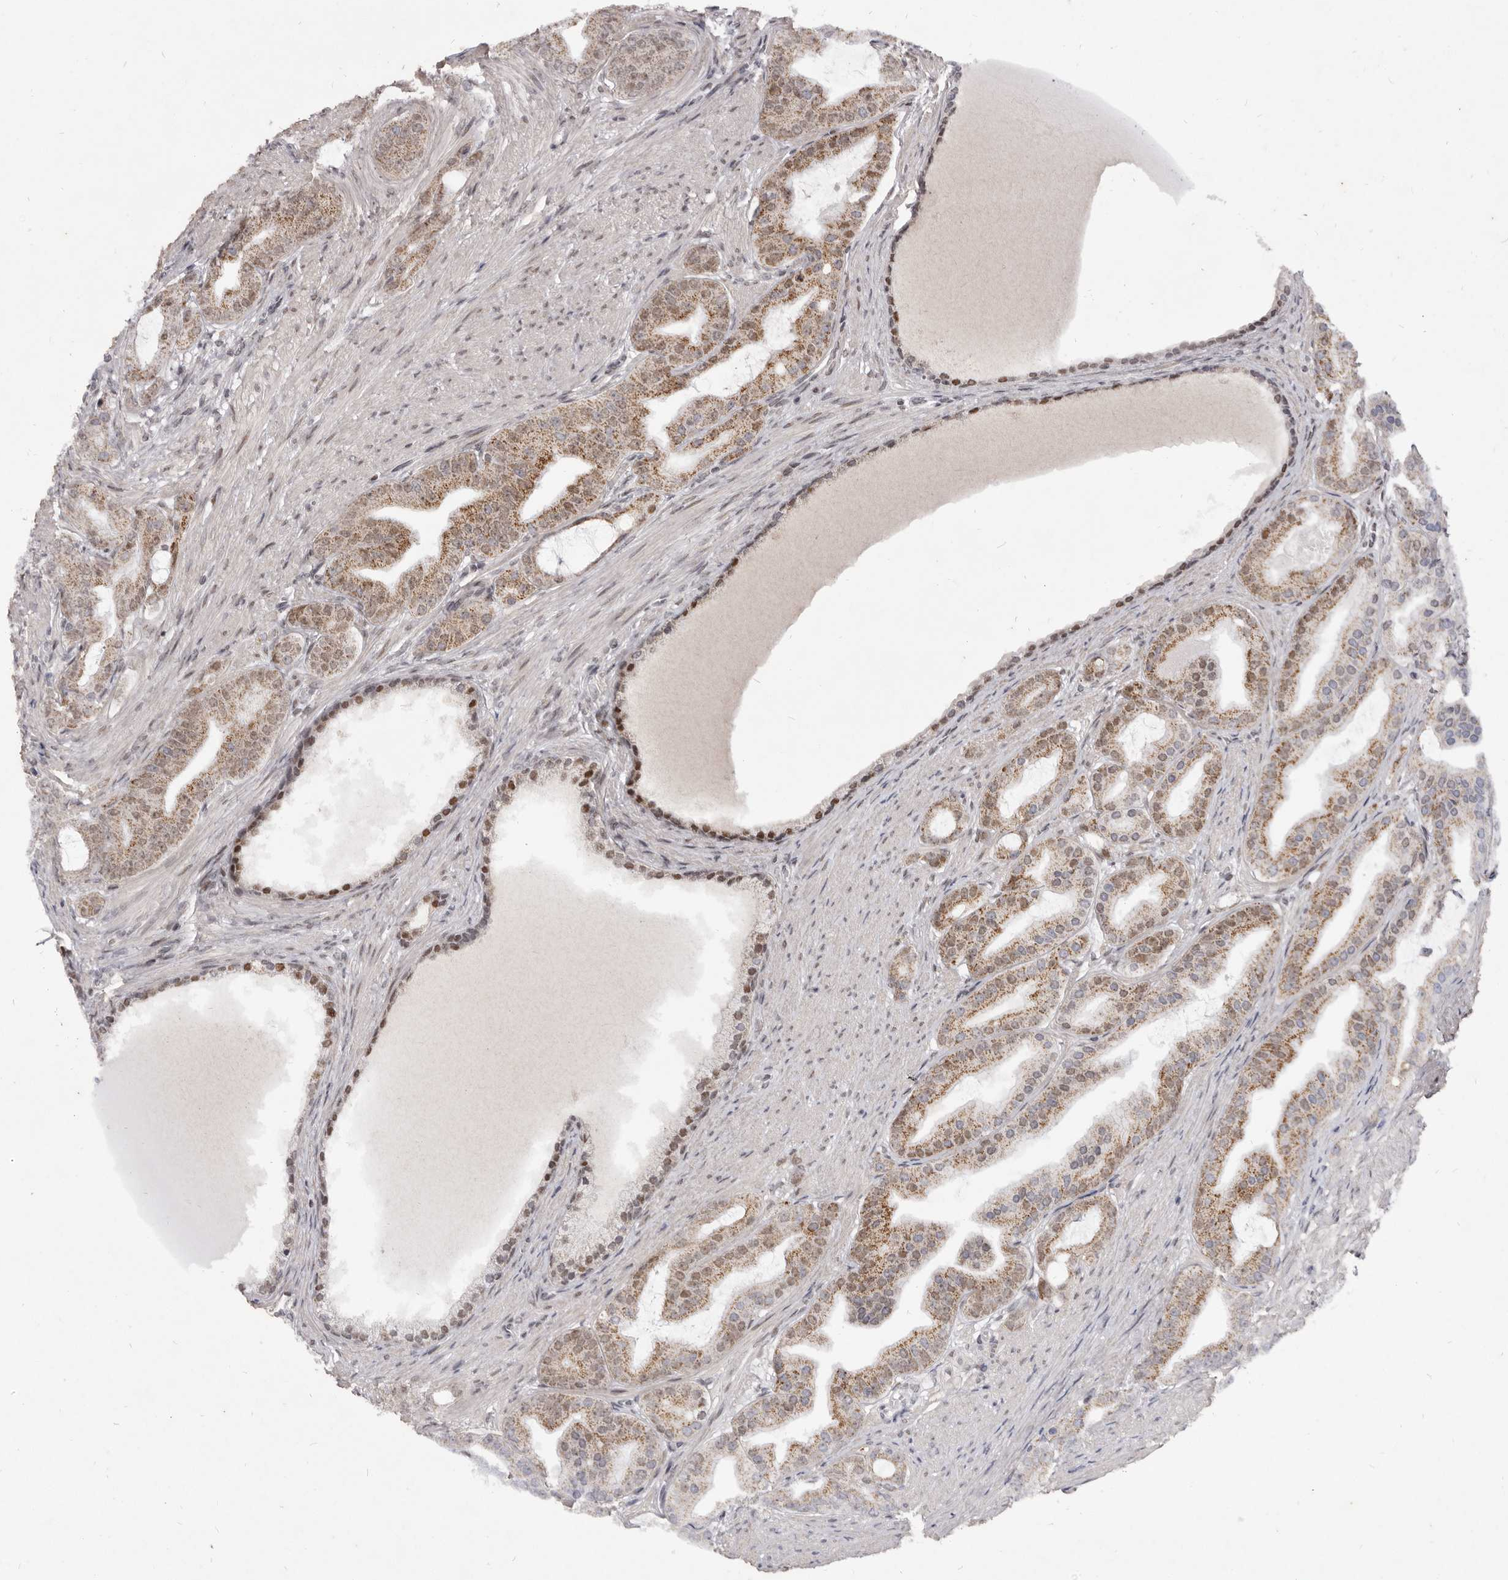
{"staining": {"intensity": "moderate", "quantity": ">75%", "location": "cytoplasmic/membranous"}, "tissue": "prostate cancer", "cell_type": "Tumor cells", "image_type": "cancer", "snomed": [{"axis": "morphology", "description": "Adenocarcinoma, High grade"}, {"axis": "topography", "description": "Prostate"}], "caption": "Protein staining of prostate cancer (high-grade adenocarcinoma) tissue shows moderate cytoplasmic/membranous staining in about >75% of tumor cells.", "gene": "THUMPD1", "patient": {"sex": "male", "age": 60}}